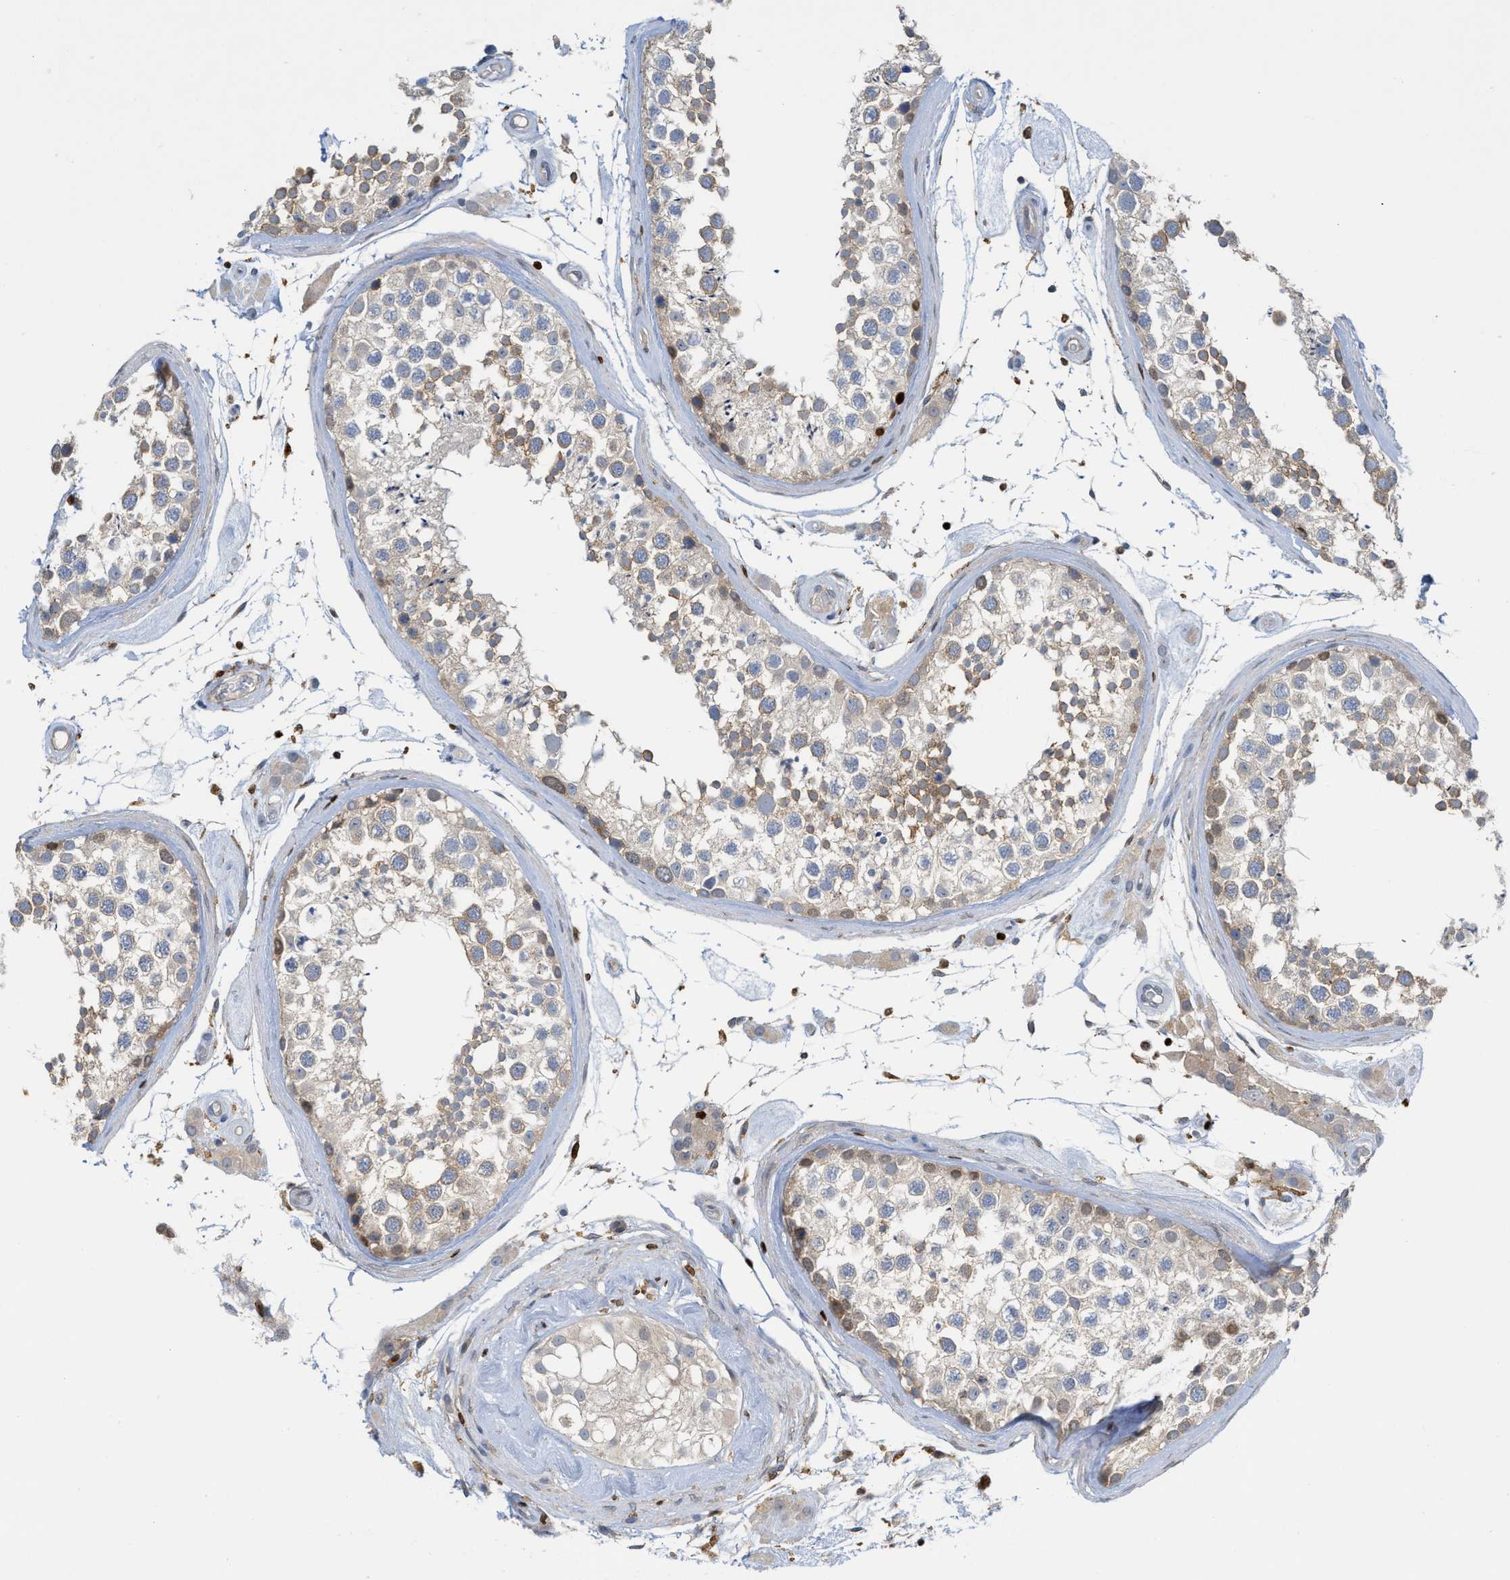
{"staining": {"intensity": "weak", "quantity": ">75%", "location": "cytoplasmic/membranous"}, "tissue": "testis", "cell_type": "Cells in seminiferous ducts", "image_type": "normal", "snomed": [{"axis": "morphology", "description": "Normal tissue, NOS"}, {"axis": "topography", "description": "Testis"}], "caption": "Protein staining of benign testis exhibits weak cytoplasmic/membranous positivity in about >75% of cells in seminiferous ducts.", "gene": "SH3D19", "patient": {"sex": "male", "age": 46}}